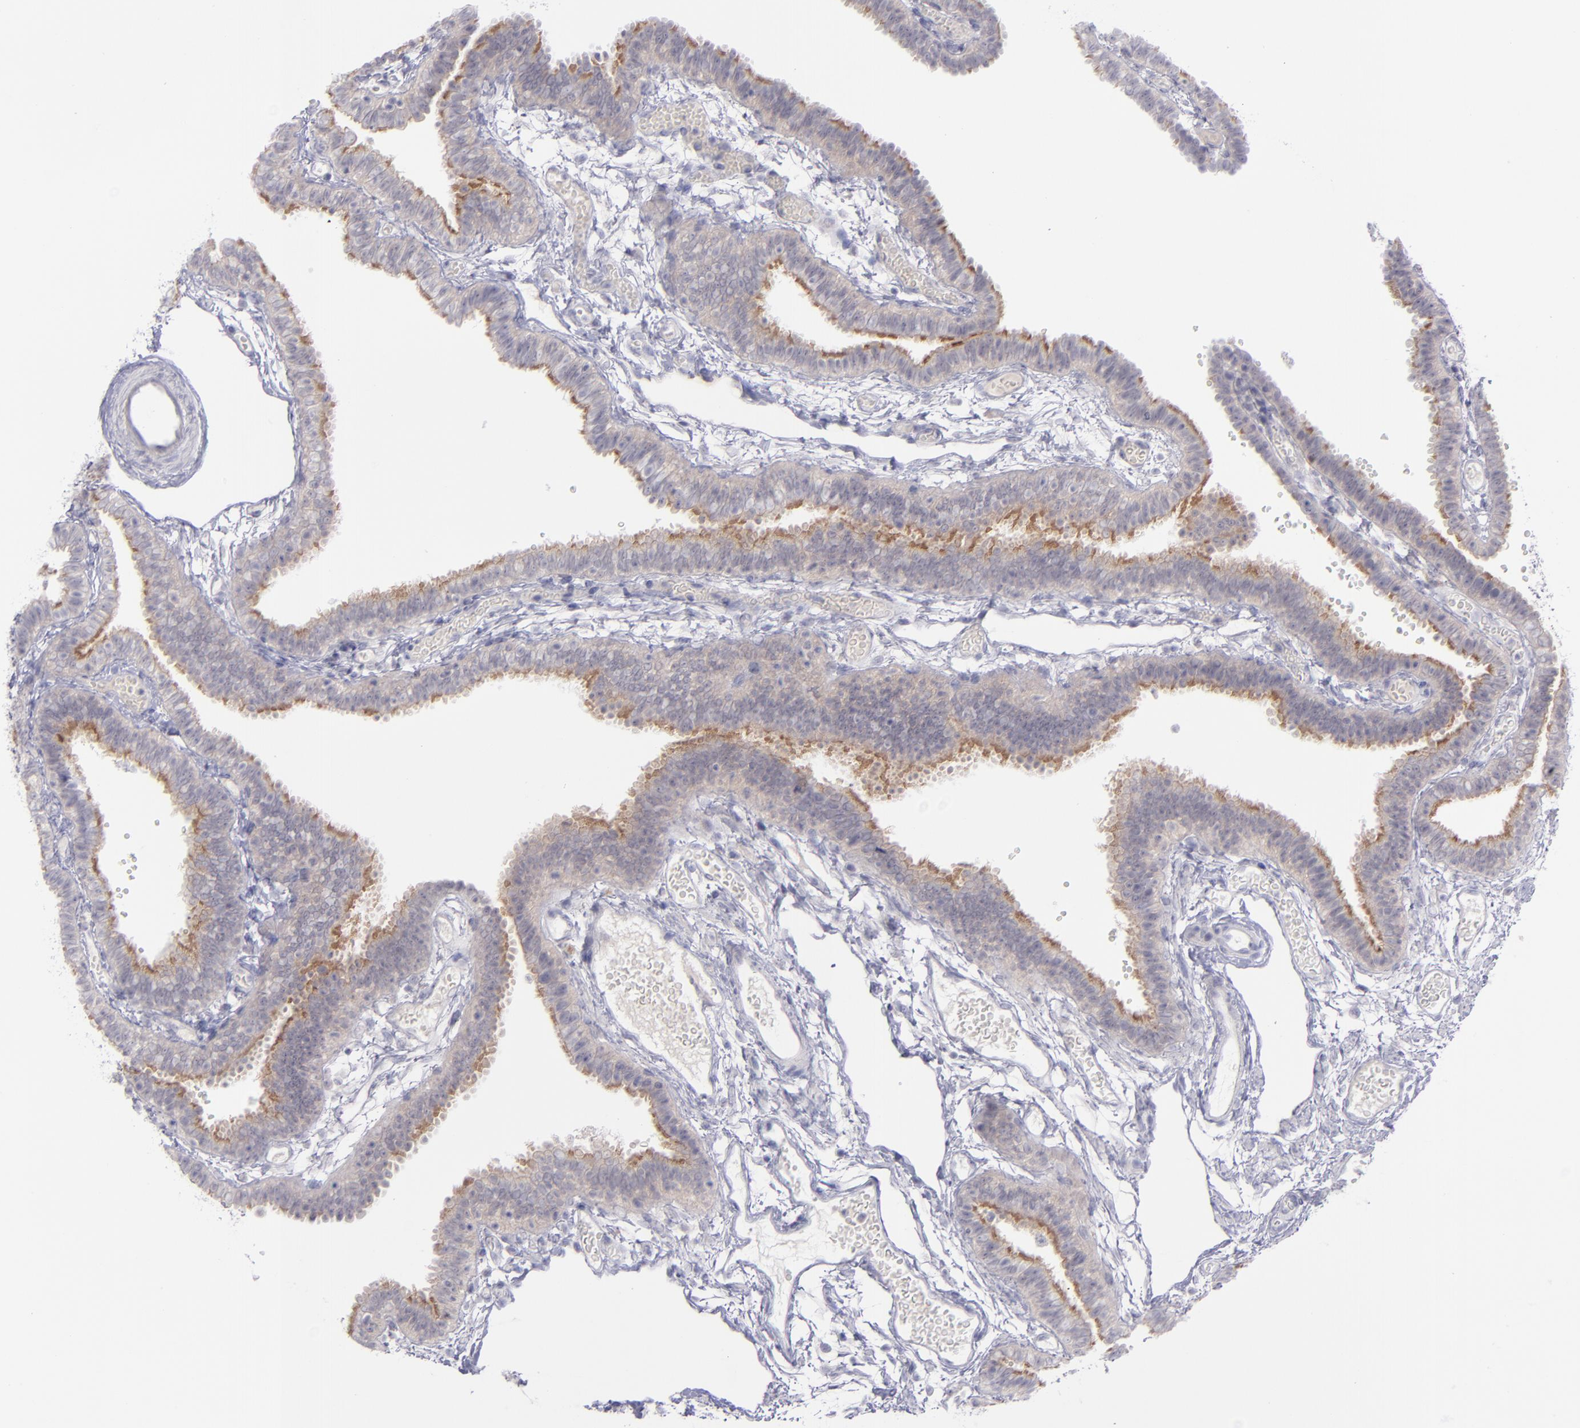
{"staining": {"intensity": "moderate", "quantity": "25%-75%", "location": "cytoplasmic/membranous"}, "tissue": "fallopian tube", "cell_type": "Glandular cells", "image_type": "normal", "snomed": [{"axis": "morphology", "description": "Normal tissue, NOS"}, {"axis": "topography", "description": "Fallopian tube"}], "caption": "Glandular cells demonstrate medium levels of moderate cytoplasmic/membranous positivity in about 25%-75% of cells in unremarkable fallopian tube. (Brightfield microscopy of DAB IHC at high magnification).", "gene": "EVPL", "patient": {"sex": "female", "age": 29}}